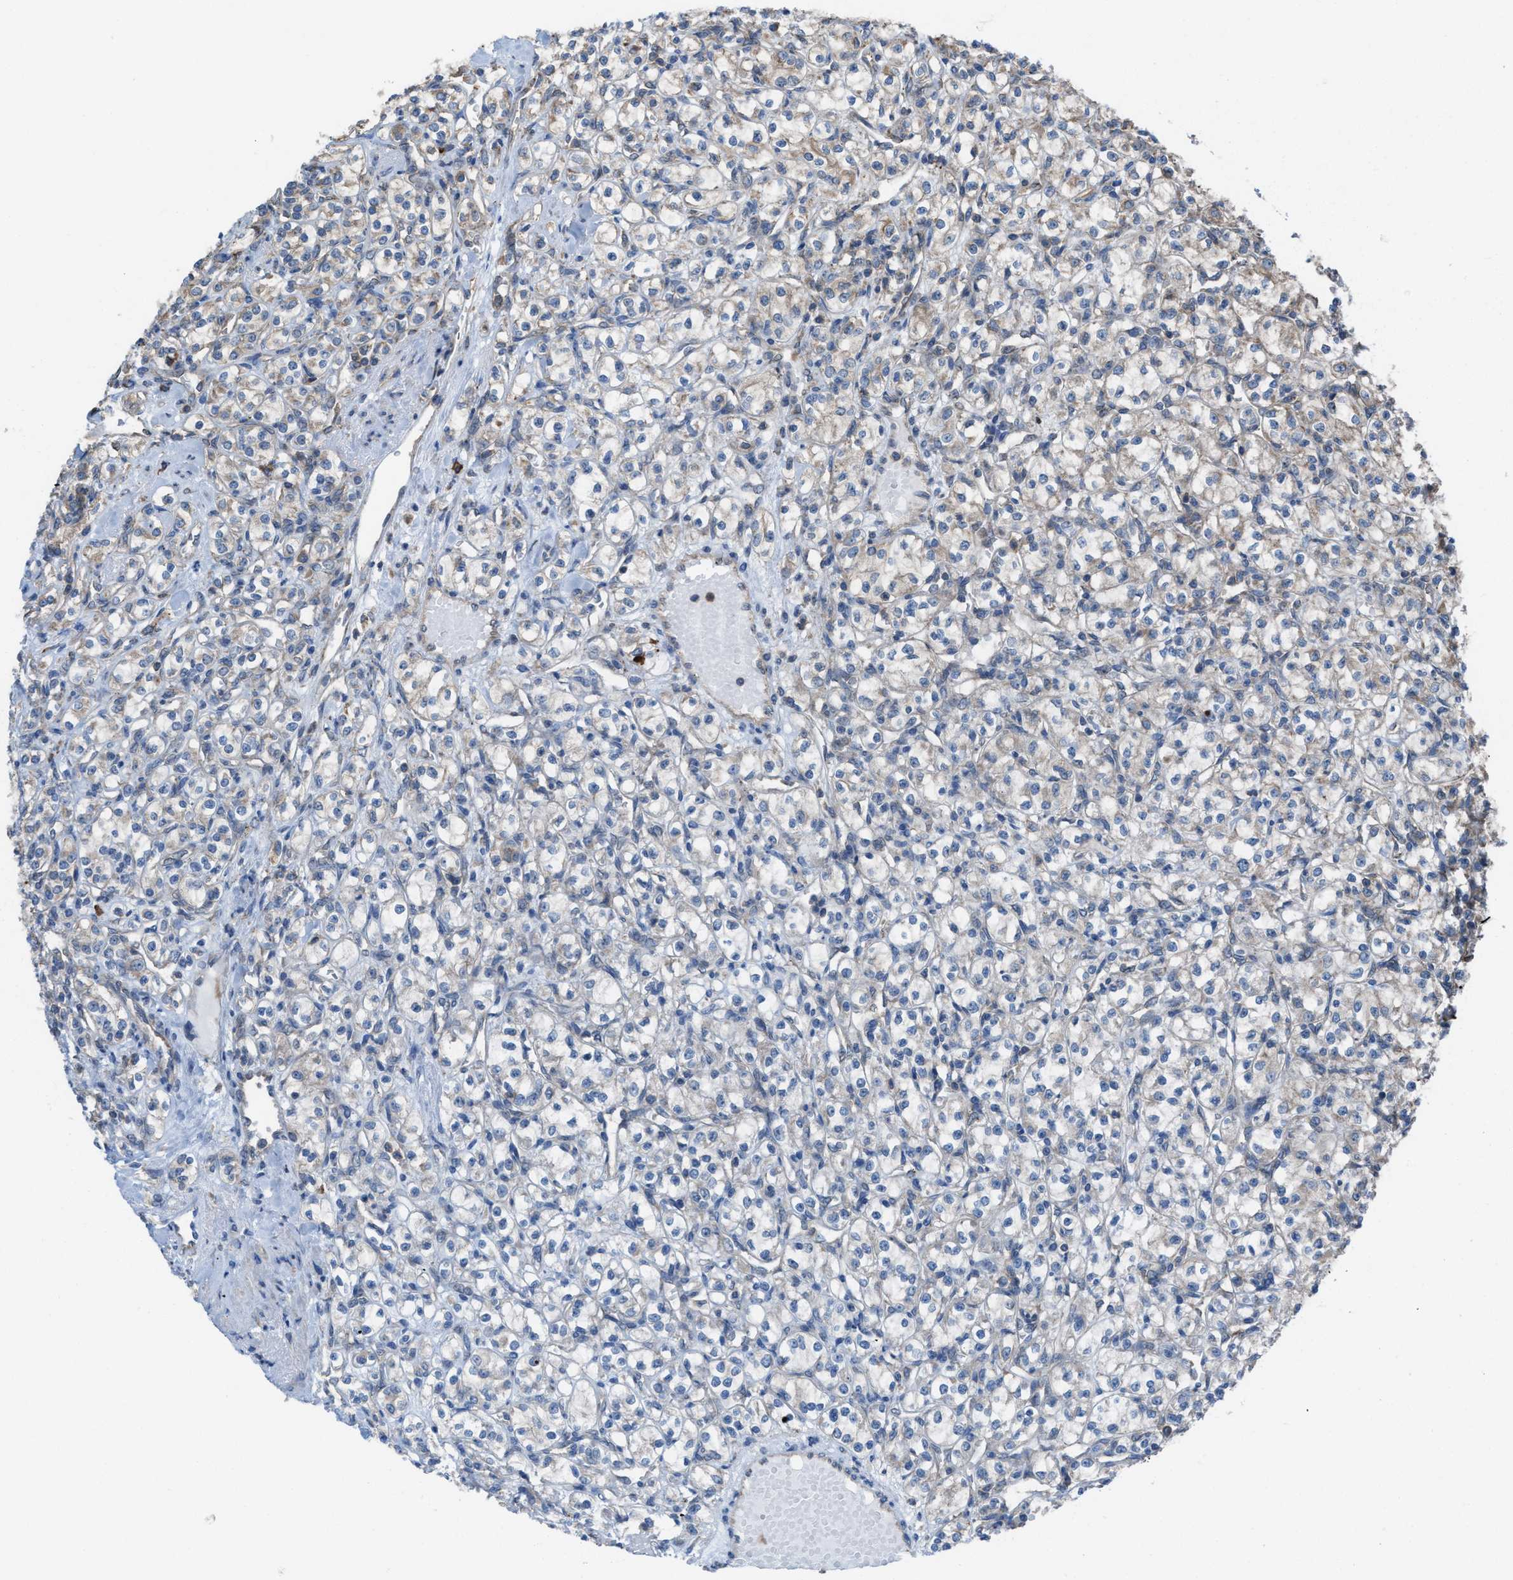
{"staining": {"intensity": "weak", "quantity": "<25%", "location": "cytoplasmic/membranous"}, "tissue": "renal cancer", "cell_type": "Tumor cells", "image_type": "cancer", "snomed": [{"axis": "morphology", "description": "Adenocarcinoma, NOS"}, {"axis": "topography", "description": "Kidney"}], "caption": "A high-resolution micrograph shows immunohistochemistry (IHC) staining of adenocarcinoma (renal), which exhibits no significant staining in tumor cells.", "gene": "PLAA", "patient": {"sex": "male", "age": 77}}